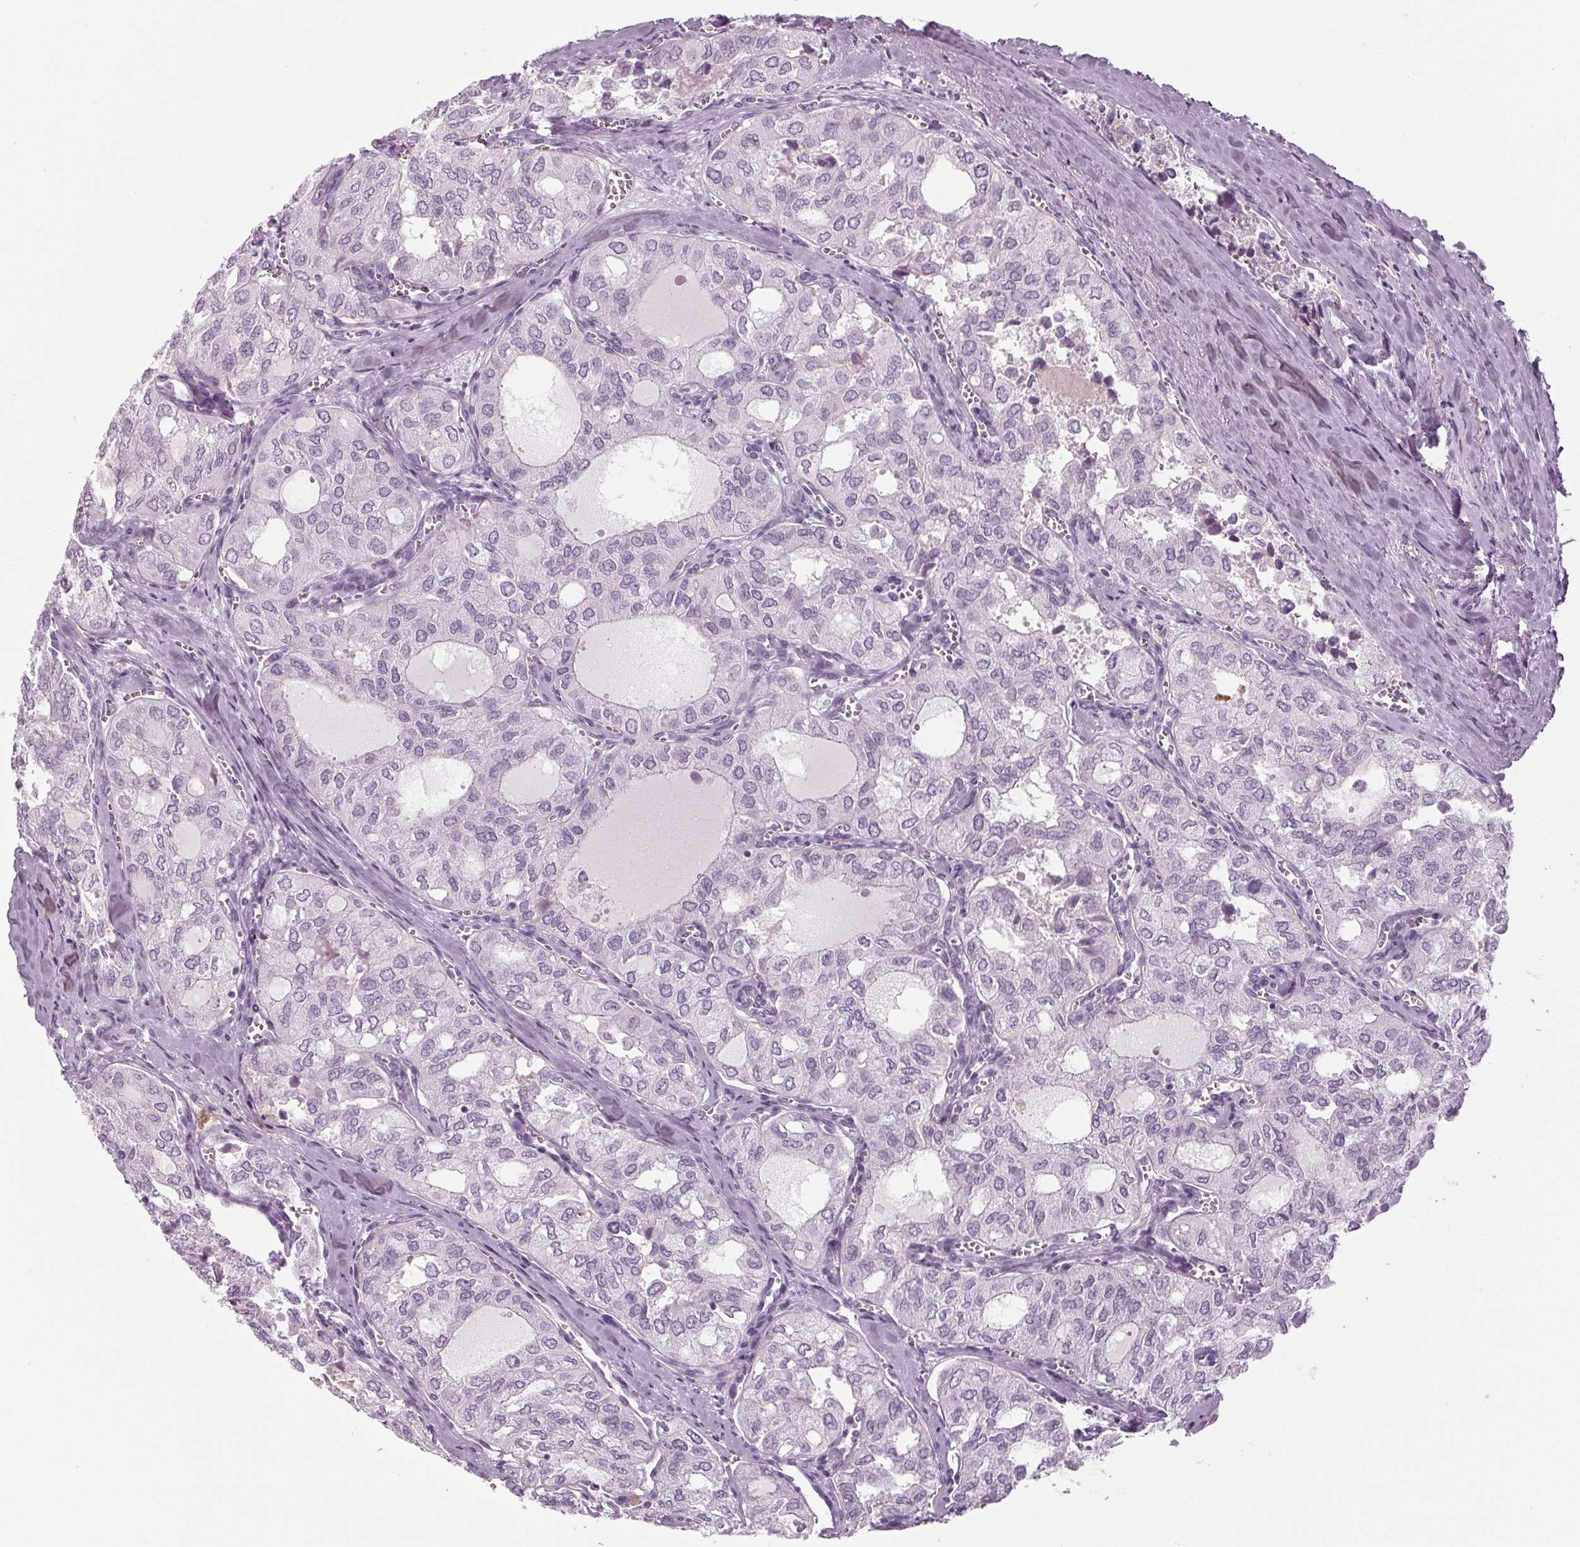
{"staining": {"intensity": "negative", "quantity": "none", "location": "none"}, "tissue": "thyroid cancer", "cell_type": "Tumor cells", "image_type": "cancer", "snomed": [{"axis": "morphology", "description": "Follicular adenoma carcinoma, NOS"}, {"axis": "topography", "description": "Thyroid gland"}], "caption": "This is a micrograph of IHC staining of follicular adenoma carcinoma (thyroid), which shows no positivity in tumor cells.", "gene": "CYP3A43", "patient": {"sex": "male", "age": 75}}